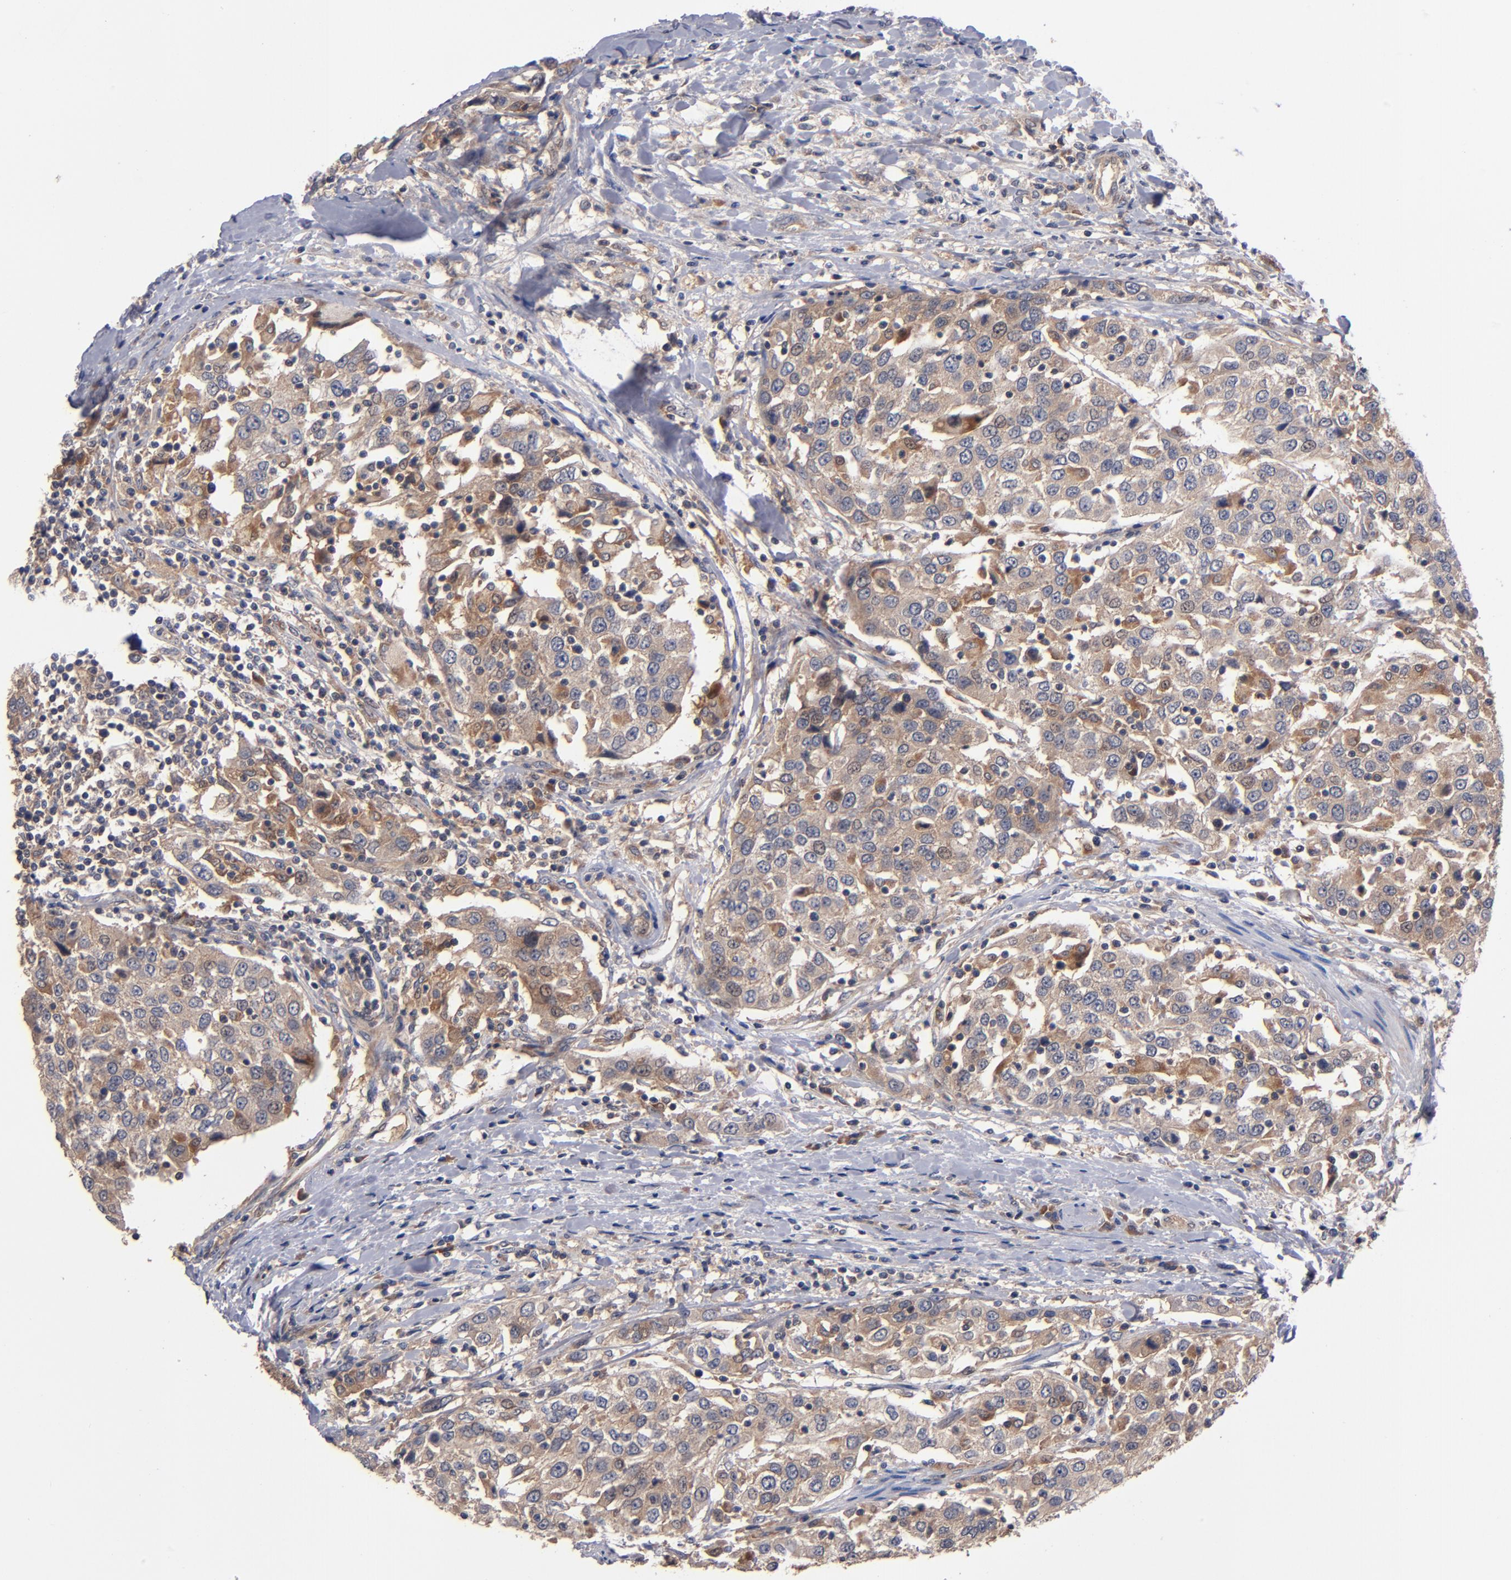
{"staining": {"intensity": "moderate", "quantity": ">75%", "location": "cytoplasmic/membranous"}, "tissue": "urothelial cancer", "cell_type": "Tumor cells", "image_type": "cancer", "snomed": [{"axis": "morphology", "description": "Urothelial carcinoma, High grade"}, {"axis": "topography", "description": "Urinary bladder"}], "caption": "Immunohistochemical staining of human urothelial cancer displays medium levels of moderate cytoplasmic/membranous positivity in approximately >75% of tumor cells.", "gene": "BDKRB1", "patient": {"sex": "female", "age": 80}}